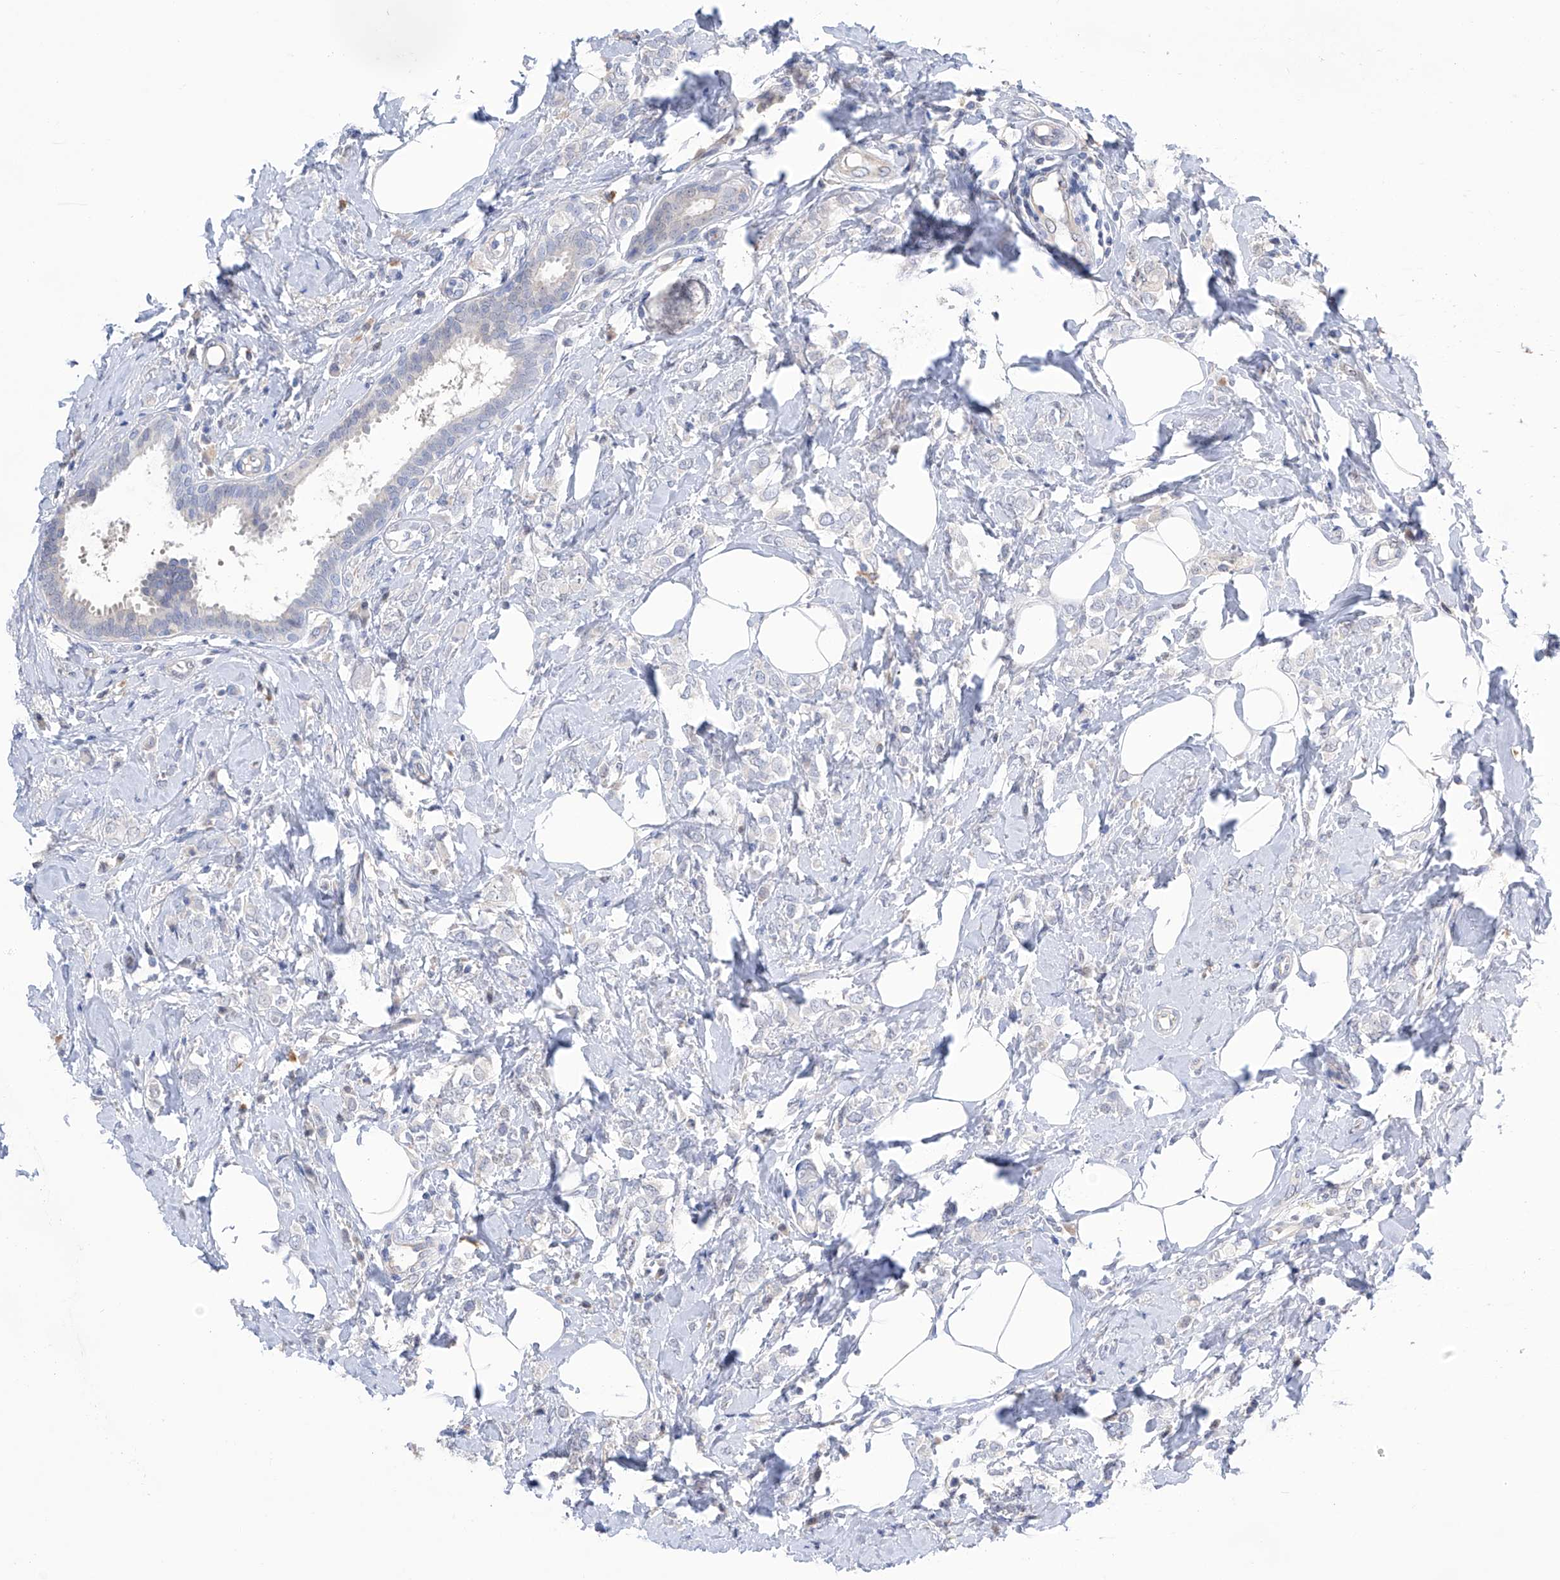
{"staining": {"intensity": "negative", "quantity": "none", "location": "none"}, "tissue": "breast cancer", "cell_type": "Tumor cells", "image_type": "cancer", "snomed": [{"axis": "morphology", "description": "Lobular carcinoma"}, {"axis": "topography", "description": "Breast"}], "caption": "An immunohistochemistry (IHC) photomicrograph of breast lobular carcinoma is shown. There is no staining in tumor cells of breast lobular carcinoma.", "gene": "PGM3", "patient": {"sex": "female", "age": 47}}